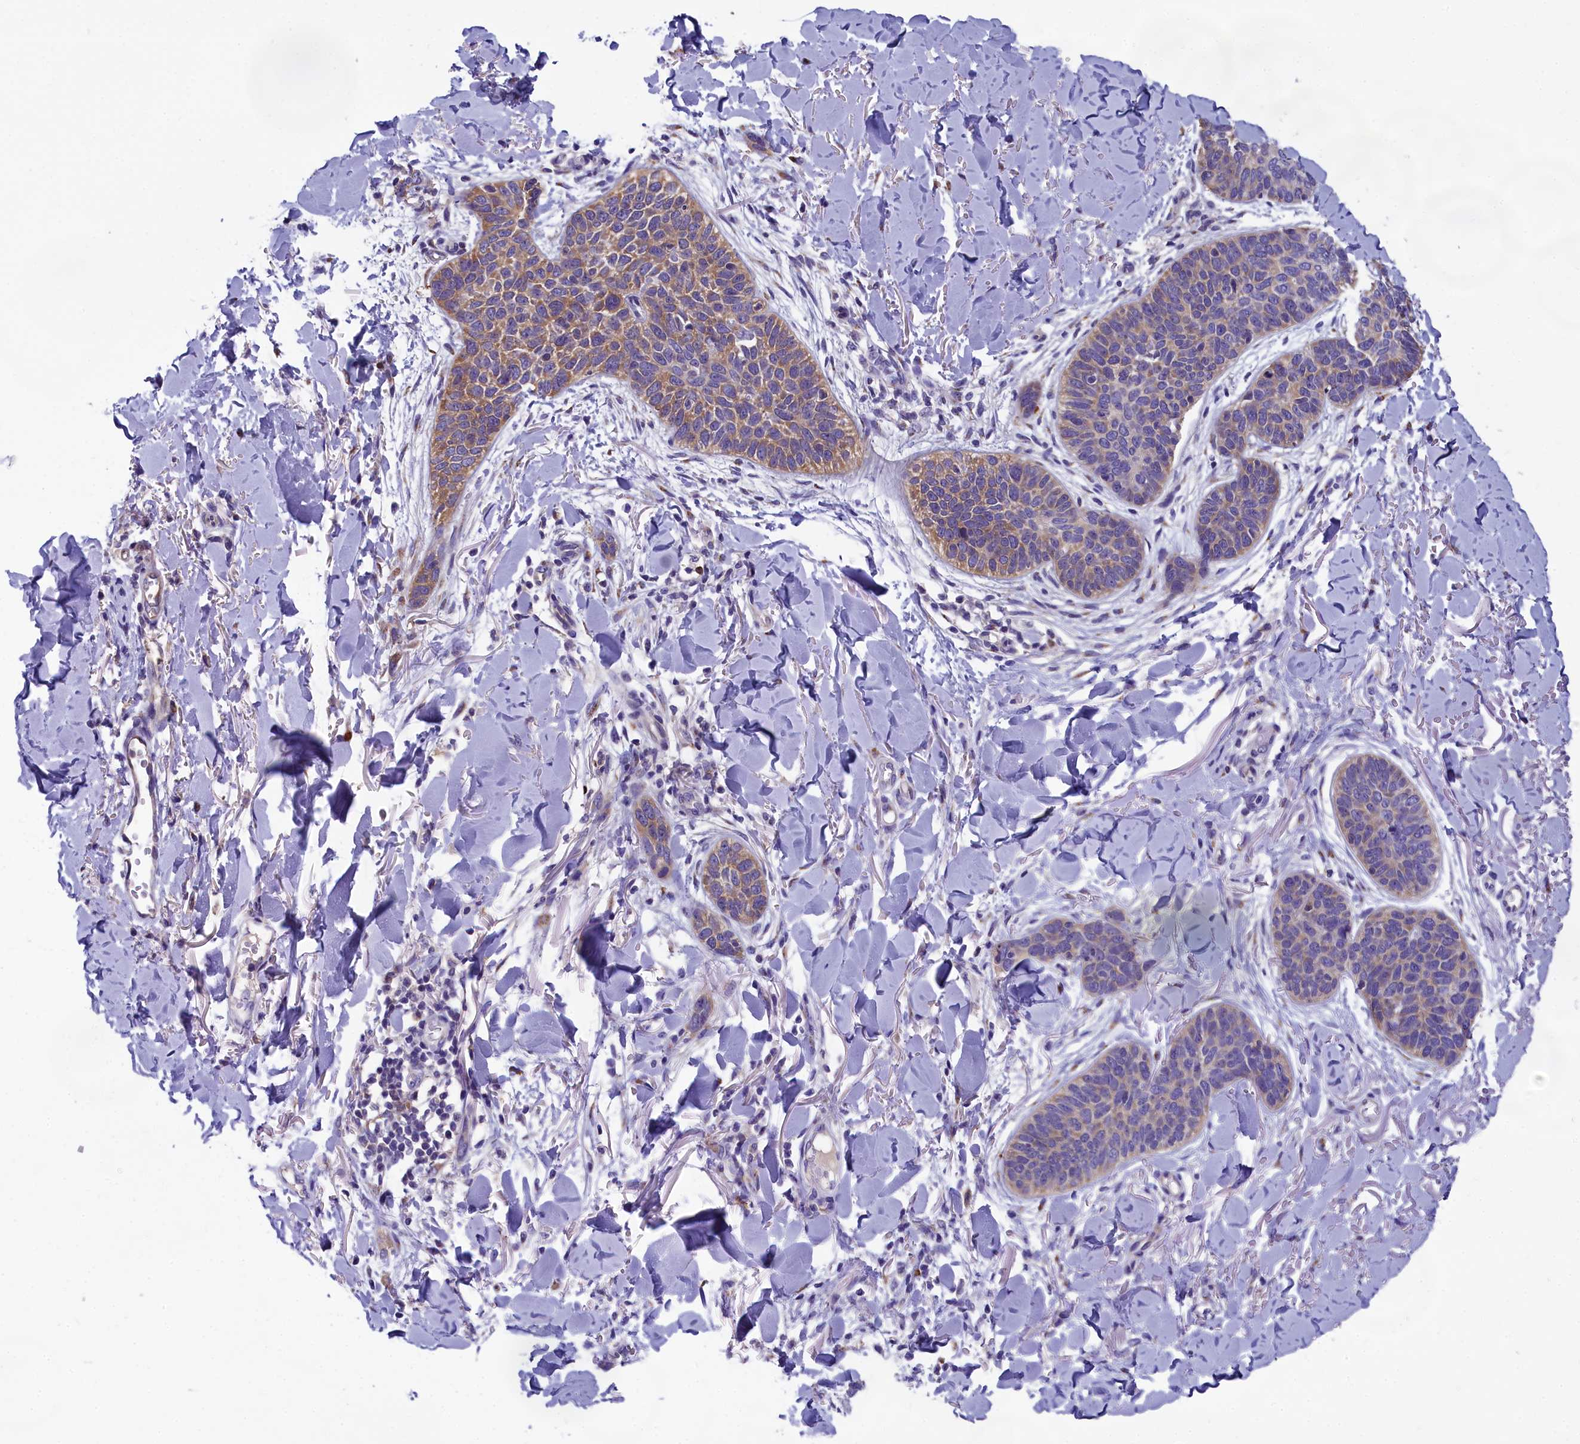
{"staining": {"intensity": "weak", "quantity": "25%-75%", "location": "cytoplasmic/membranous"}, "tissue": "skin cancer", "cell_type": "Tumor cells", "image_type": "cancer", "snomed": [{"axis": "morphology", "description": "Basal cell carcinoma"}, {"axis": "topography", "description": "Skin"}], "caption": "The photomicrograph reveals staining of basal cell carcinoma (skin), revealing weak cytoplasmic/membranous protein expression (brown color) within tumor cells.", "gene": "ABCC8", "patient": {"sex": "male", "age": 85}}